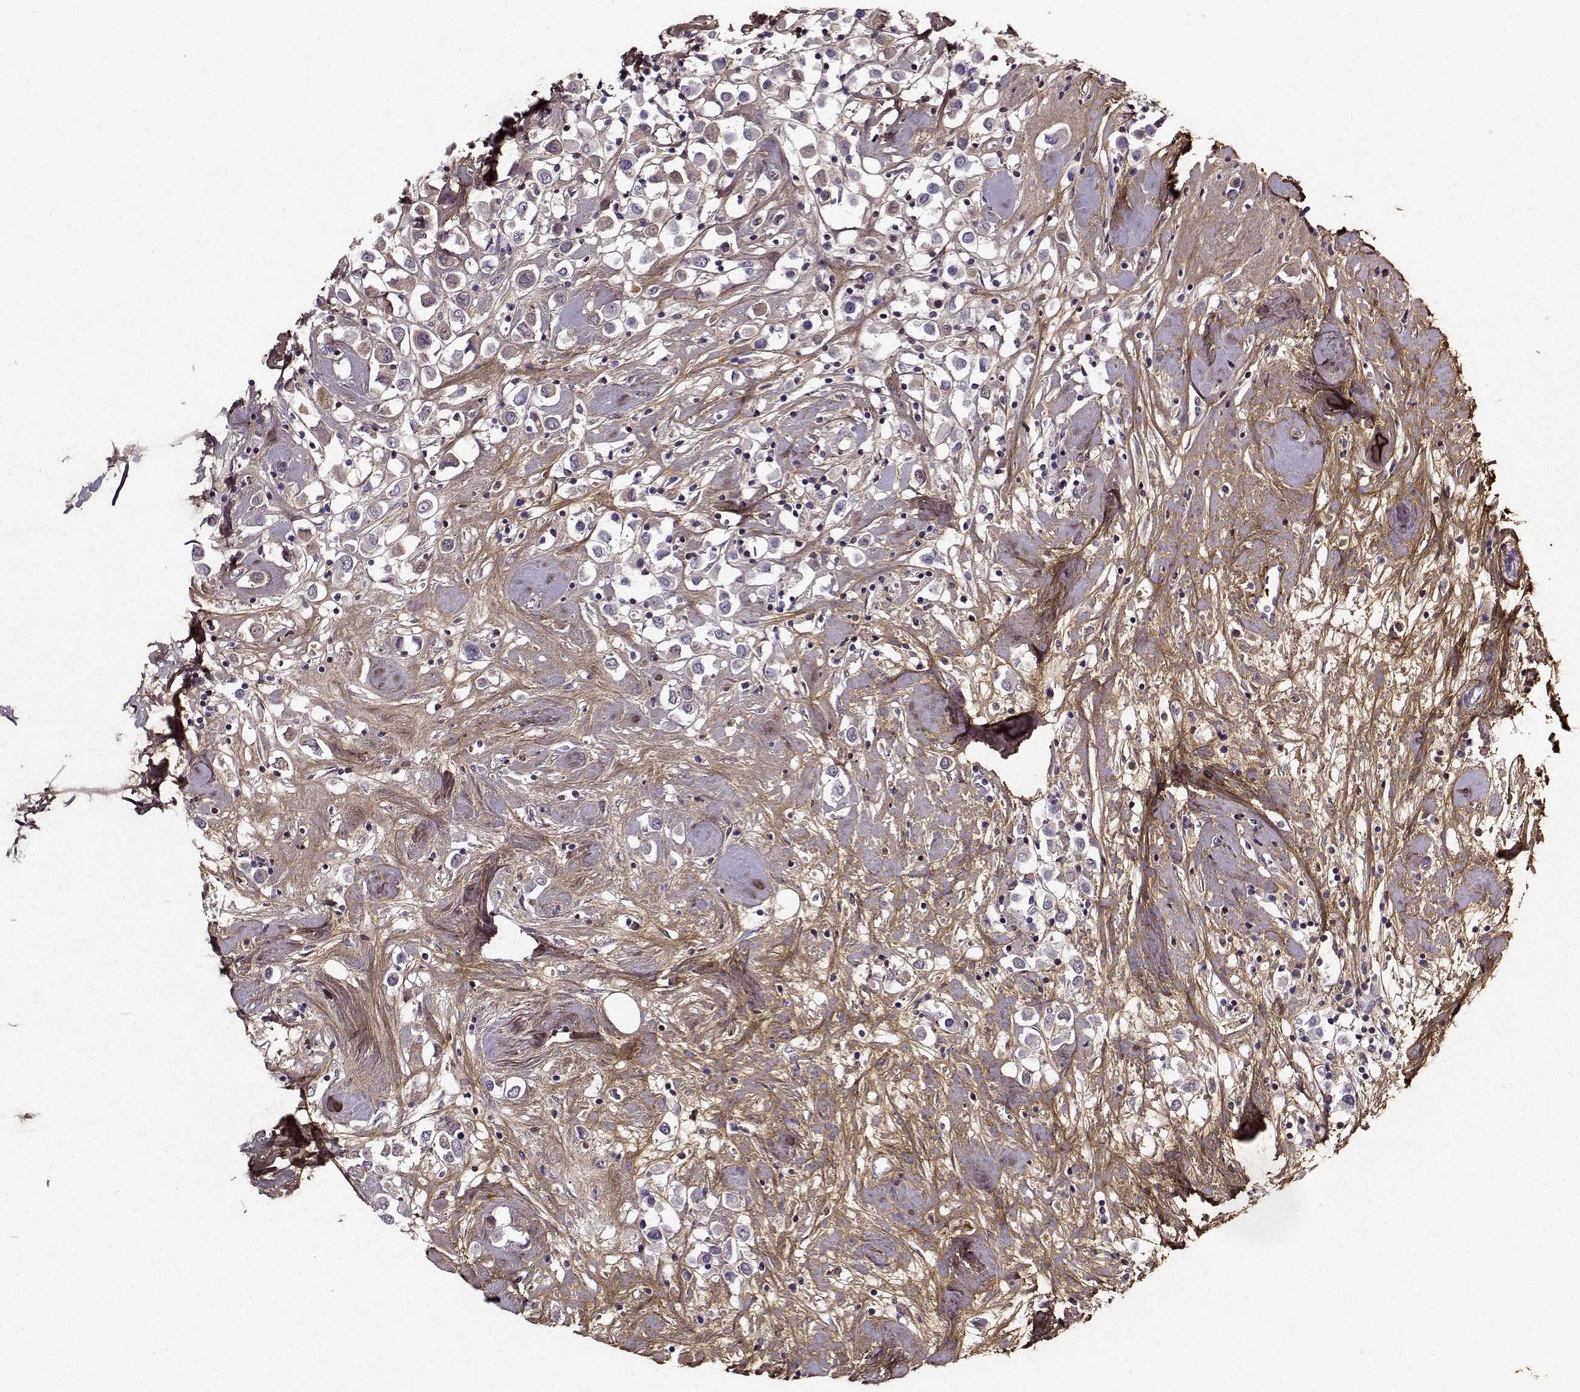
{"staining": {"intensity": "negative", "quantity": "none", "location": "none"}, "tissue": "breast cancer", "cell_type": "Tumor cells", "image_type": "cancer", "snomed": [{"axis": "morphology", "description": "Duct carcinoma"}, {"axis": "topography", "description": "Breast"}], "caption": "Tumor cells are negative for brown protein staining in breast cancer (intraductal carcinoma). (Brightfield microscopy of DAB immunohistochemistry (IHC) at high magnification).", "gene": "LUM", "patient": {"sex": "female", "age": 61}}